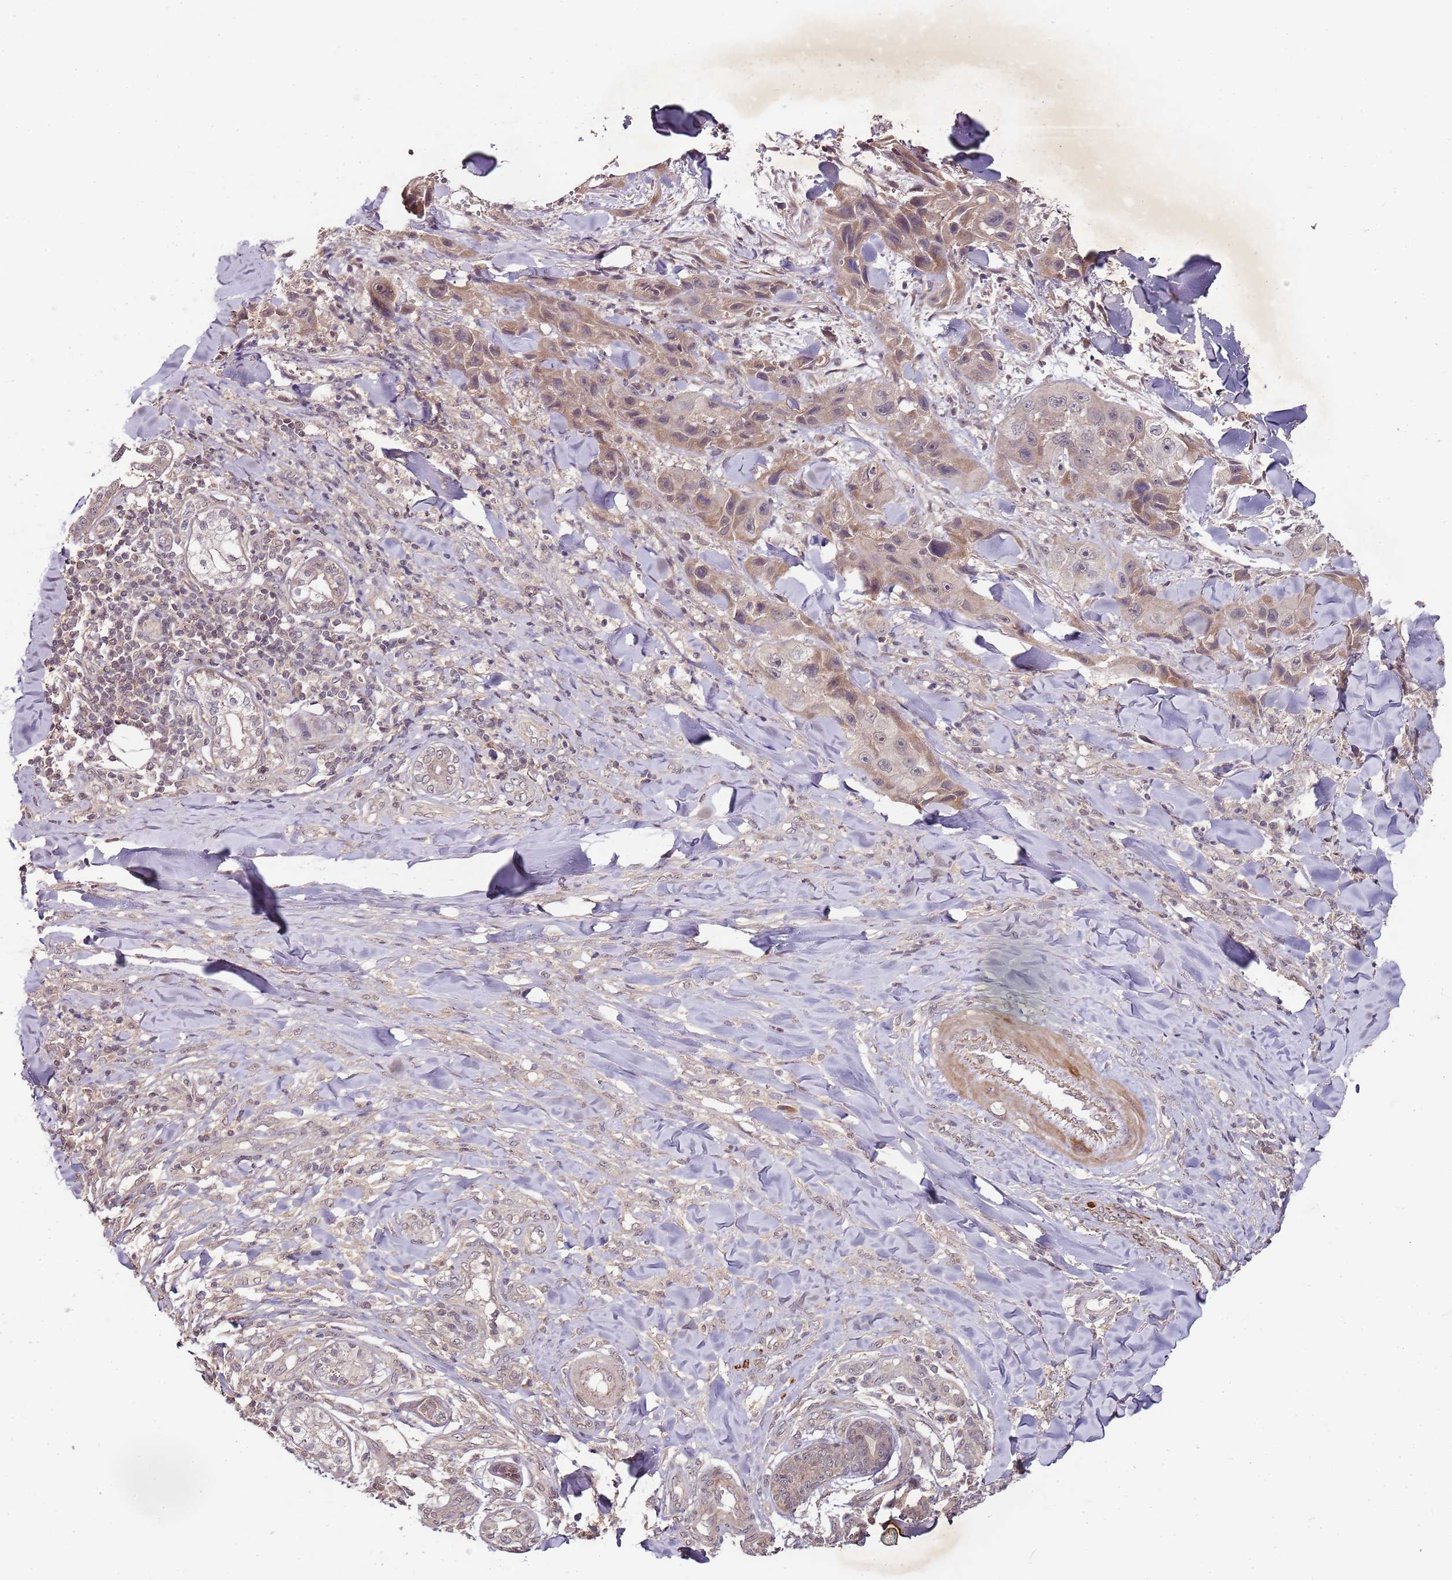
{"staining": {"intensity": "moderate", "quantity": "25%-75%", "location": "cytoplasmic/membranous,nuclear"}, "tissue": "skin cancer", "cell_type": "Tumor cells", "image_type": "cancer", "snomed": [{"axis": "morphology", "description": "Squamous cell carcinoma, NOS"}, {"axis": "topography", "description": "Skin"}, {"axis": "topography", "description": "Subcutis"}], "caption": "Immunohistochemical staining of skin cancer demonstrates moderate cytoplasmic/membranous and nuclear protein positivity in approximately 25%-75% of tumor cells. (brown staining indicates protein expression, while blue staining denotes nuclei).", "gene": "LIN37", "patient": {"sex": "male", "age": 73}}